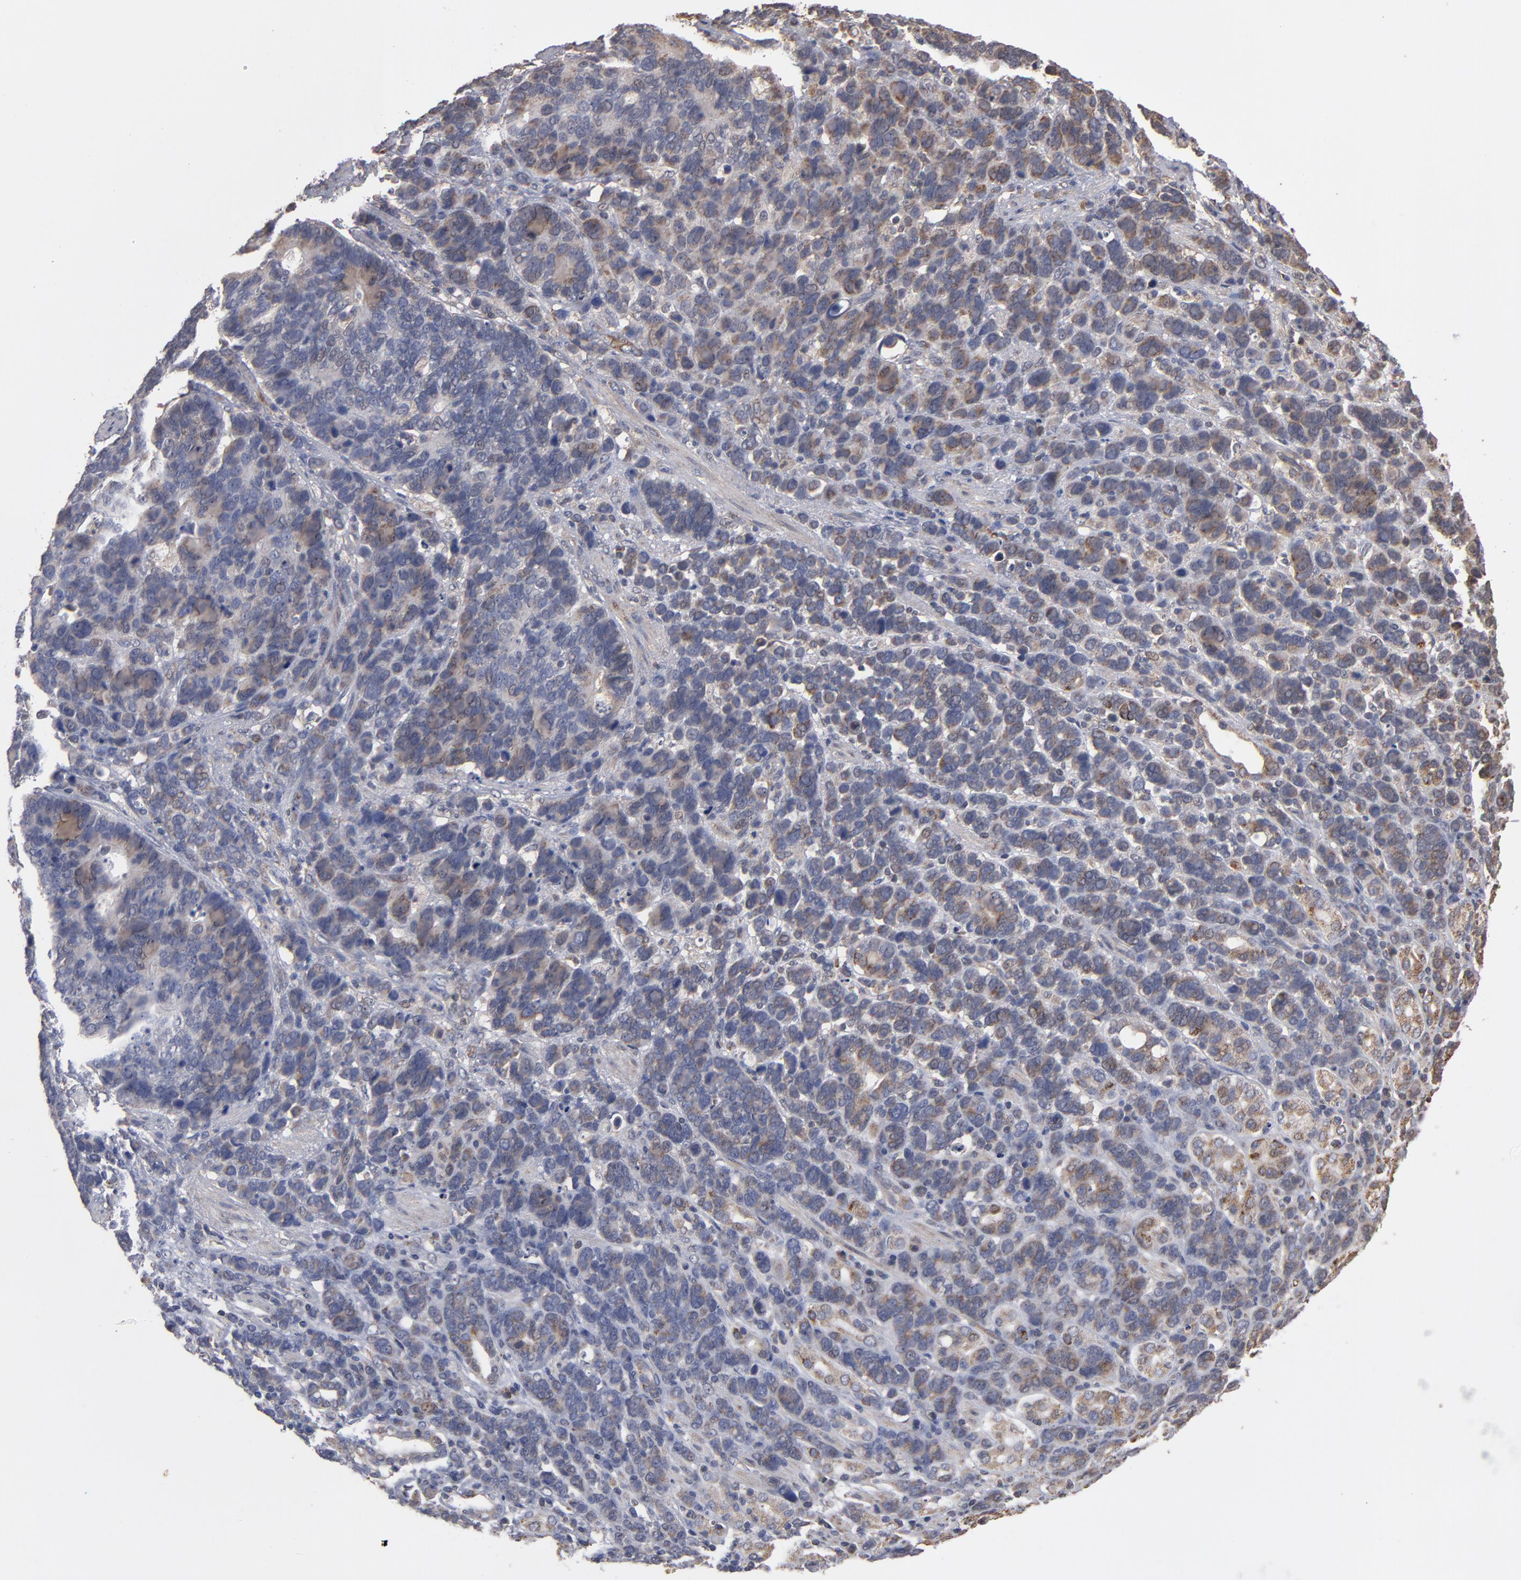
{"staining": {"intensity": "moderate", "quantity": ">75%", "location": "cytoplasmic/membranous"}, "tissue": "stomach cancer", "cell_type": "Tumor cells", "image_type": "cancer", "snomed": [{"axis": "morphology", "description": "Adenocarcinoma, NOS"}, {"axis": "topography", "description": "Stomach, upper"}], "caption": "Approximately >75% of tumor cells in adenocarcinoma (stomach) exhibit moderate cytoplasmic/membranous protein expression as visualized by brown immunohistochemical staining.", "gene": "MIPOL1", "patient": {"sex": "male", "age": 71}}